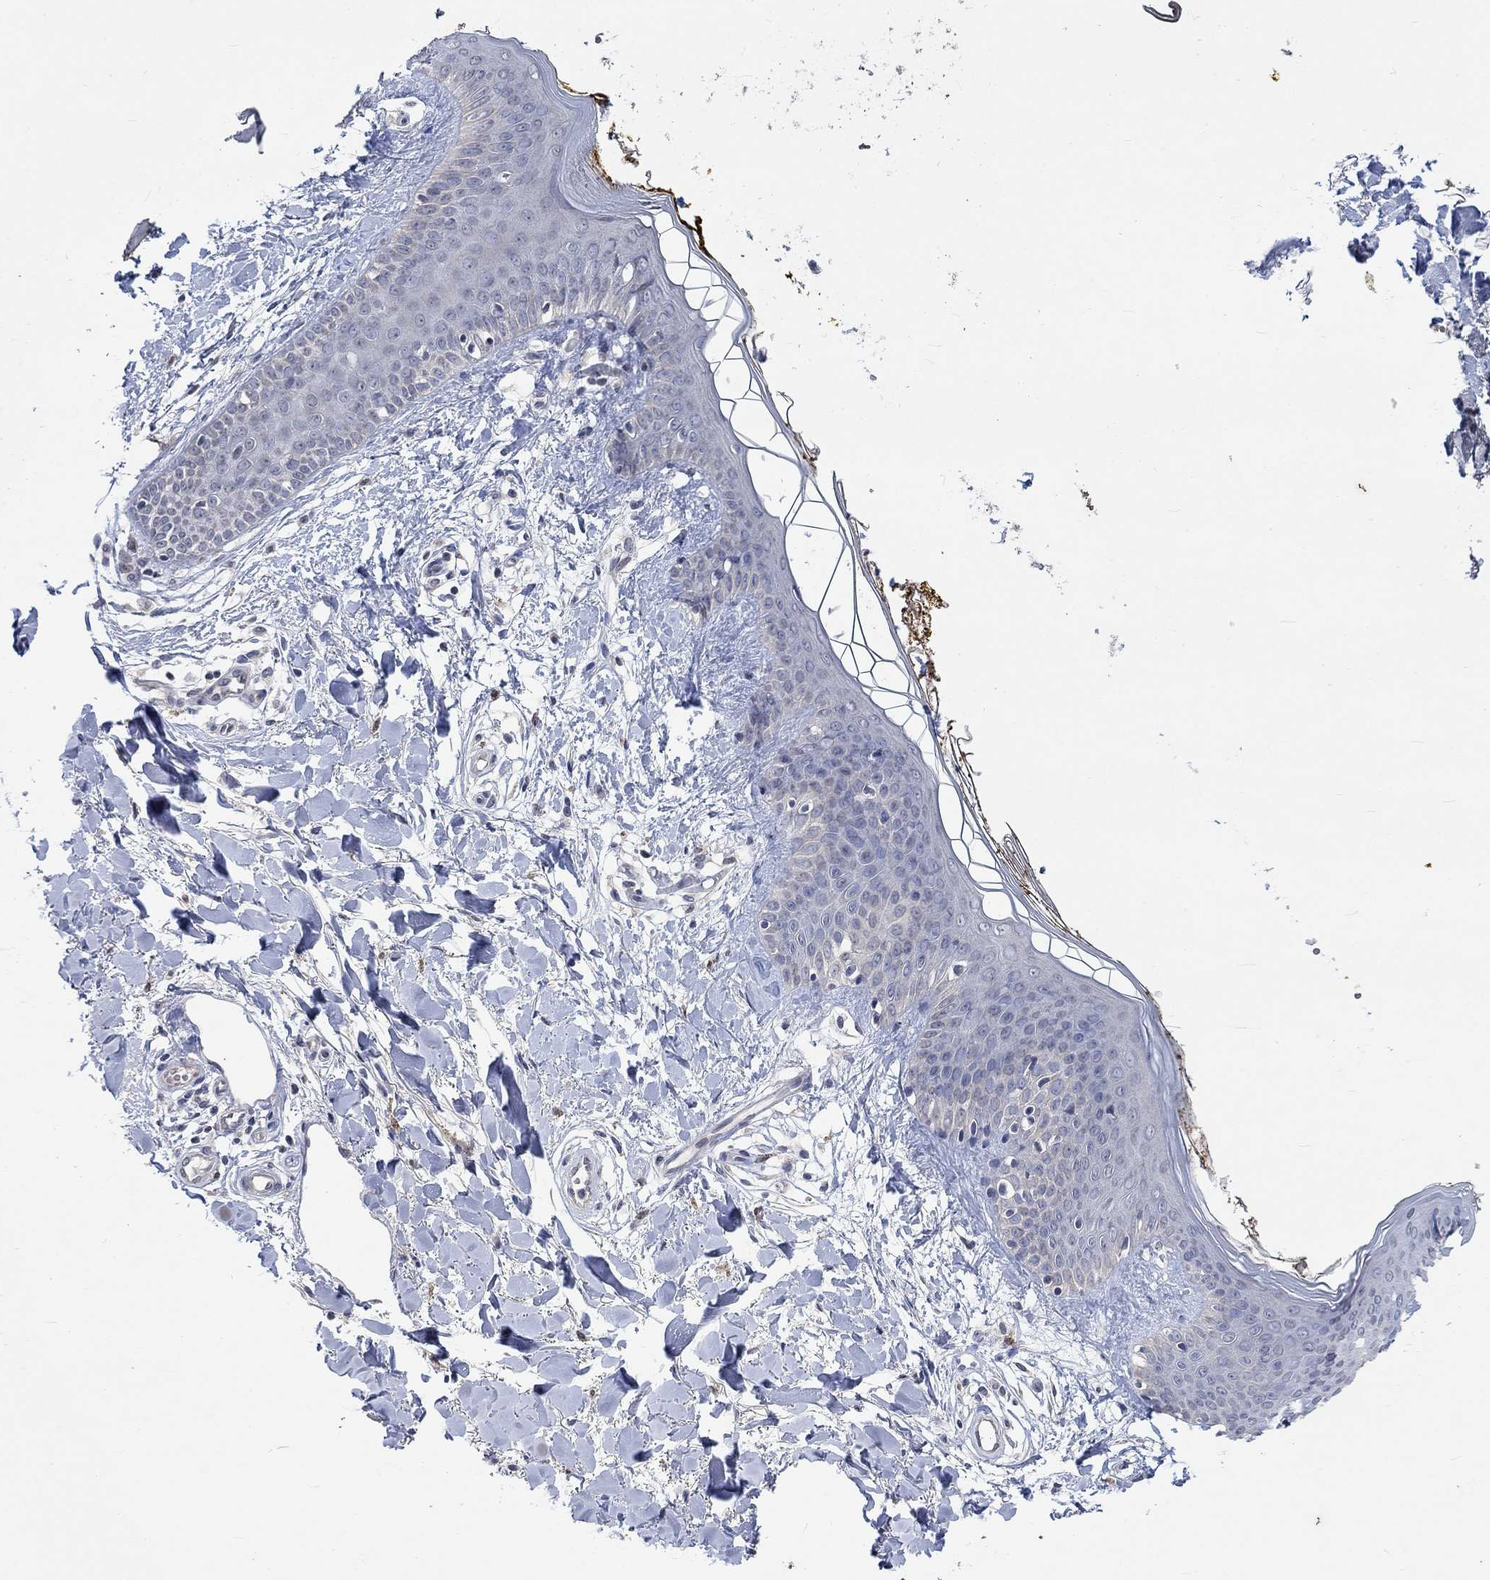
{"staining": {"intensity": "negative", "quantity": "none", "location": "none"}, "tissue": "skin", "cell_type": "Fibroblasts", "image_type": "normal", "snomed": [{"axis": "morphology", "description": "Normal tissue, NOS"}, {"axis": "topography", "description": "Skin"}], "caption": "Immunohistochemistry image of benign skin: human skin stained with DAB displays no significant protein positivity in fibroblasts. (Brightfield microscopy of DAB (3,3'-diaminobenzidine) immunohistochemistry at high magnification).", "gene": "TGM2", "patient": {"sex": "female", "age": 34}}